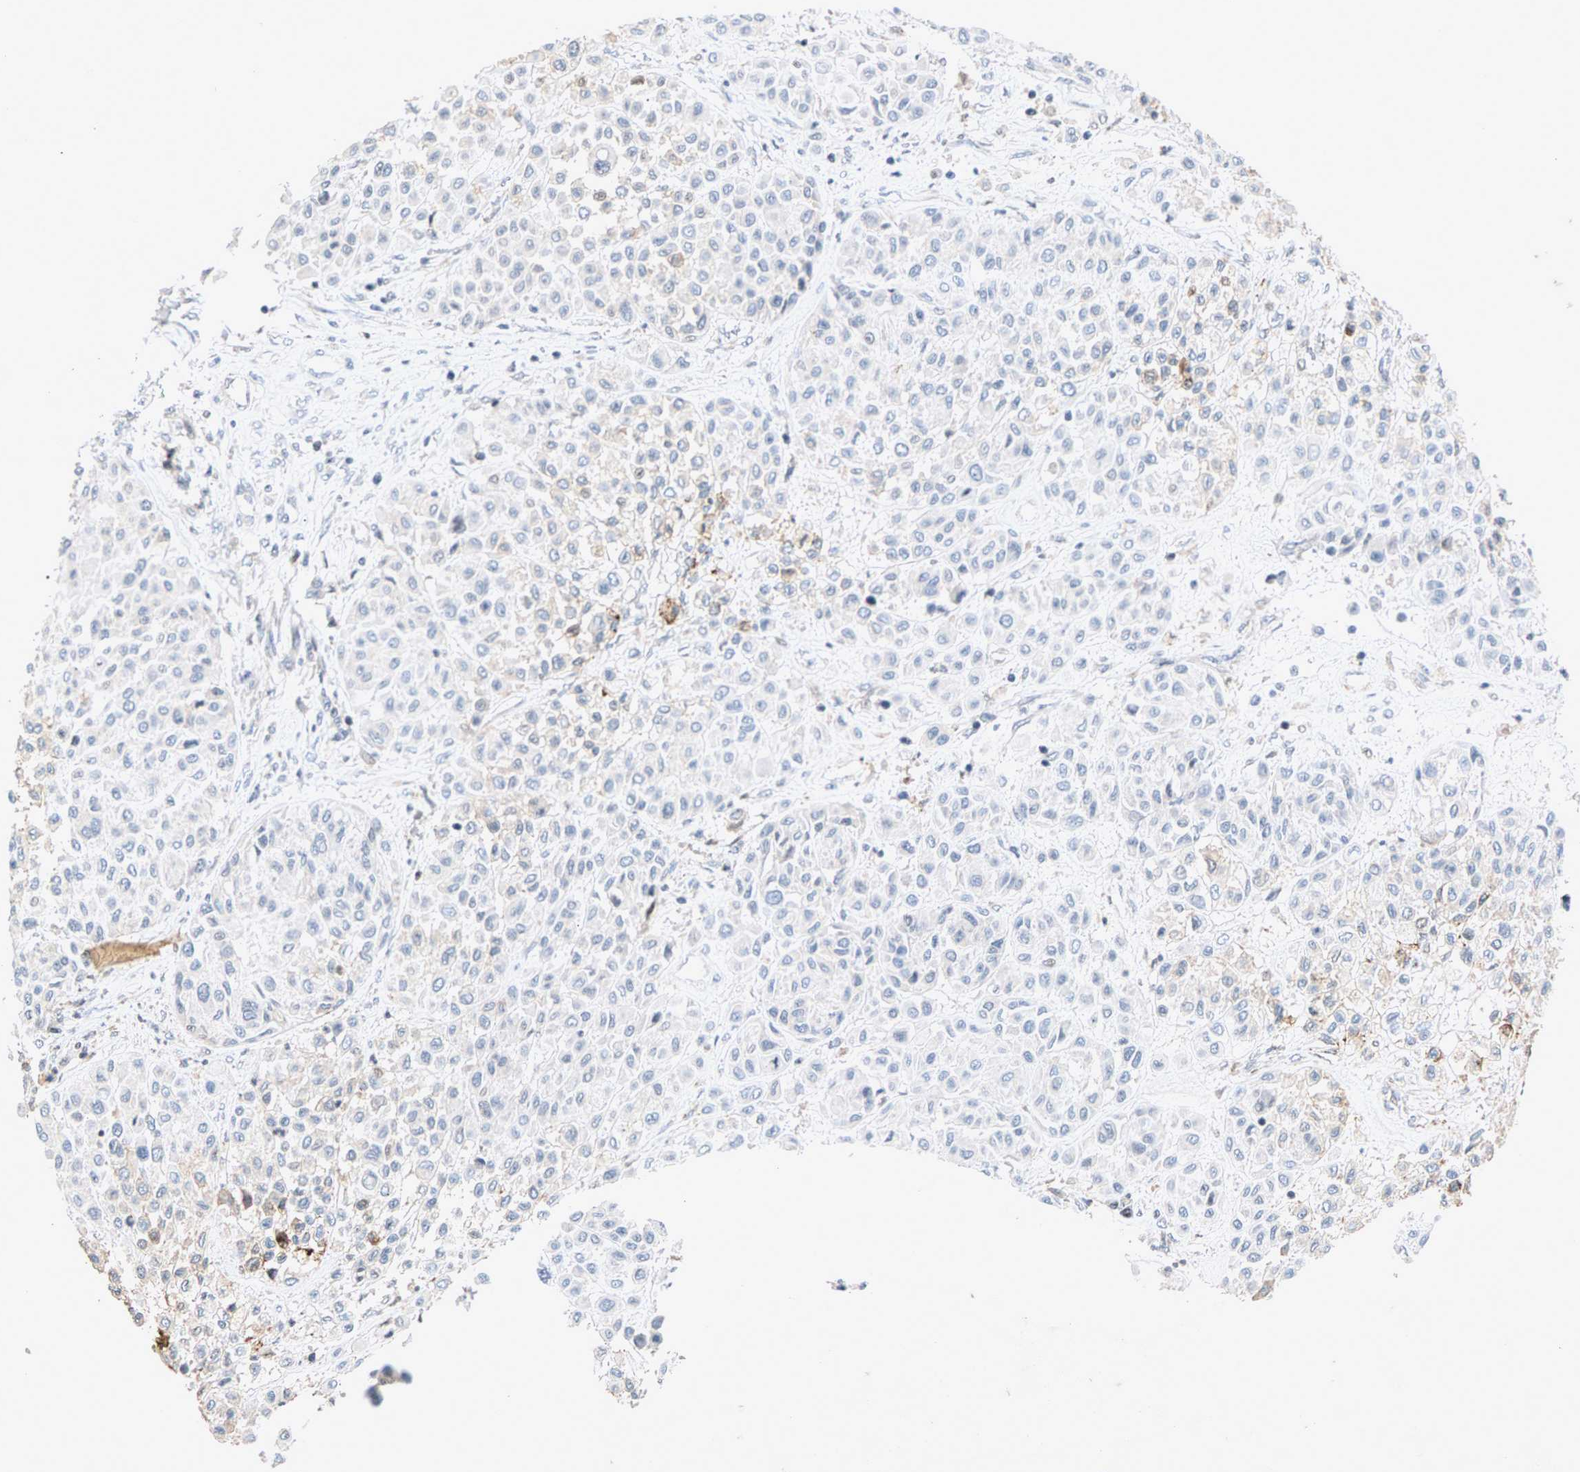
{"staining": {"intensity": "negative", "quantity": "none", "location": "none"}, "tissue": "melanoma", "cell_type": "Tumor cells", "image_type": "cancer", "snomed": [{"axis": "morphology", "description": "Malignant melanoma, Metastatic site"}, {"axis": "topography", "description": "Soft tissue"}], "caption": "An image of melanoma stained for a protein demonstrates no brown staining in tumor cells. (DAB (3,3'-diaminobenzidine) immunohistochemistry visualized using brightfield microscopy, high magnification).", "gene": "ZPR1", "patient": {"sex": "male", "age": 41}}